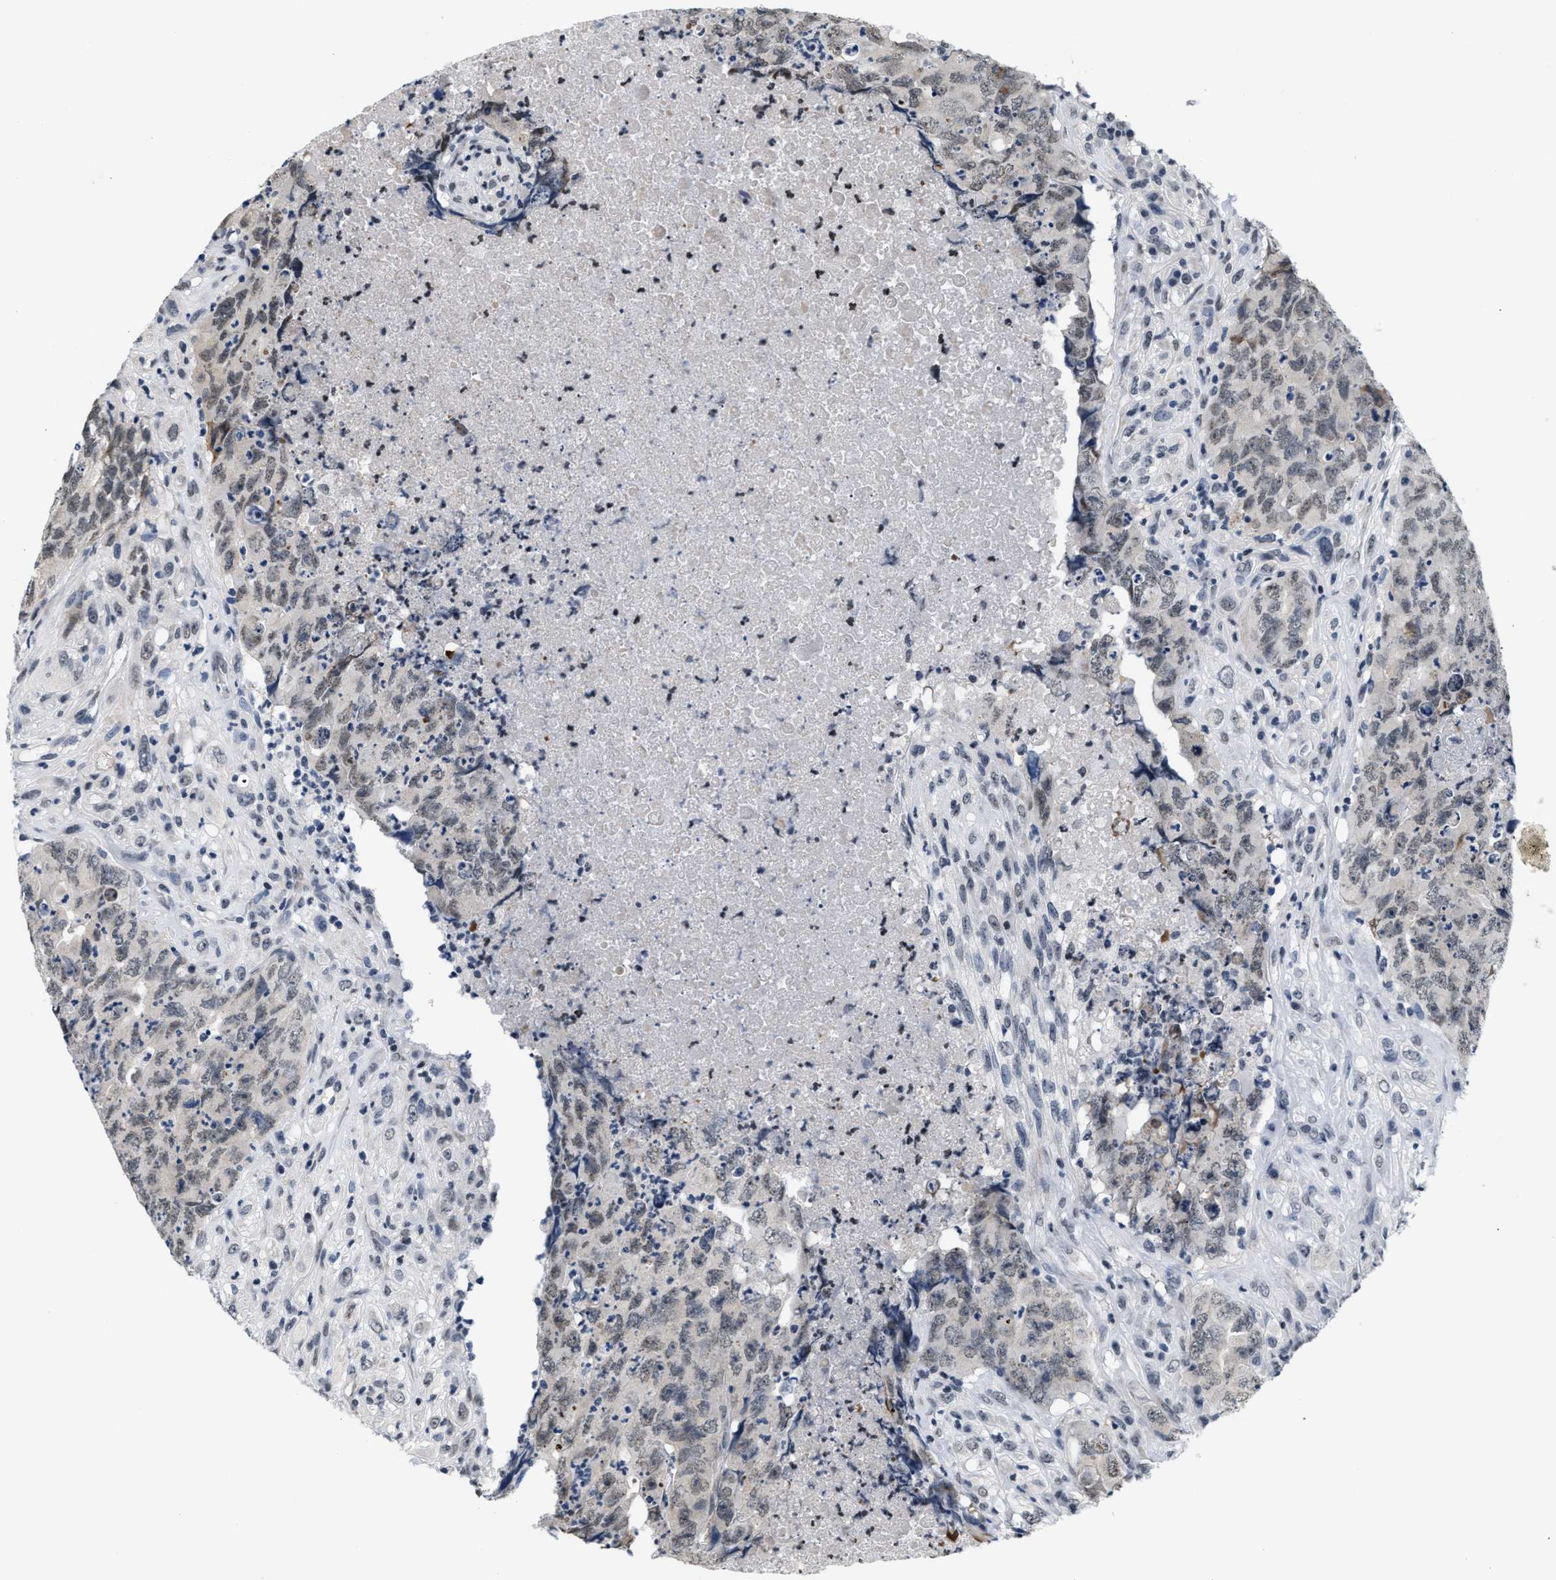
{"staining": {"intensity": "weak", "quantity": ">75%", "location": "nuclear"}, "tissue": "testis cancer", "cell_type": "Tumor cells", "image_type": "cancer", "snomed": [{"axis": "morphology", "description": "Carcinoma, Embryonal, NOS"}, {"axis": "topography", "description": "Testis"}], "caption": "Approximately >75% of tumor cells in human testis embryonal carcinoma exhibit weak nuclear protein positivity as visualized by brown immunohistochemical staining.", "gene": "RAF1", "patient": {"sex": "male", "age": 32}}